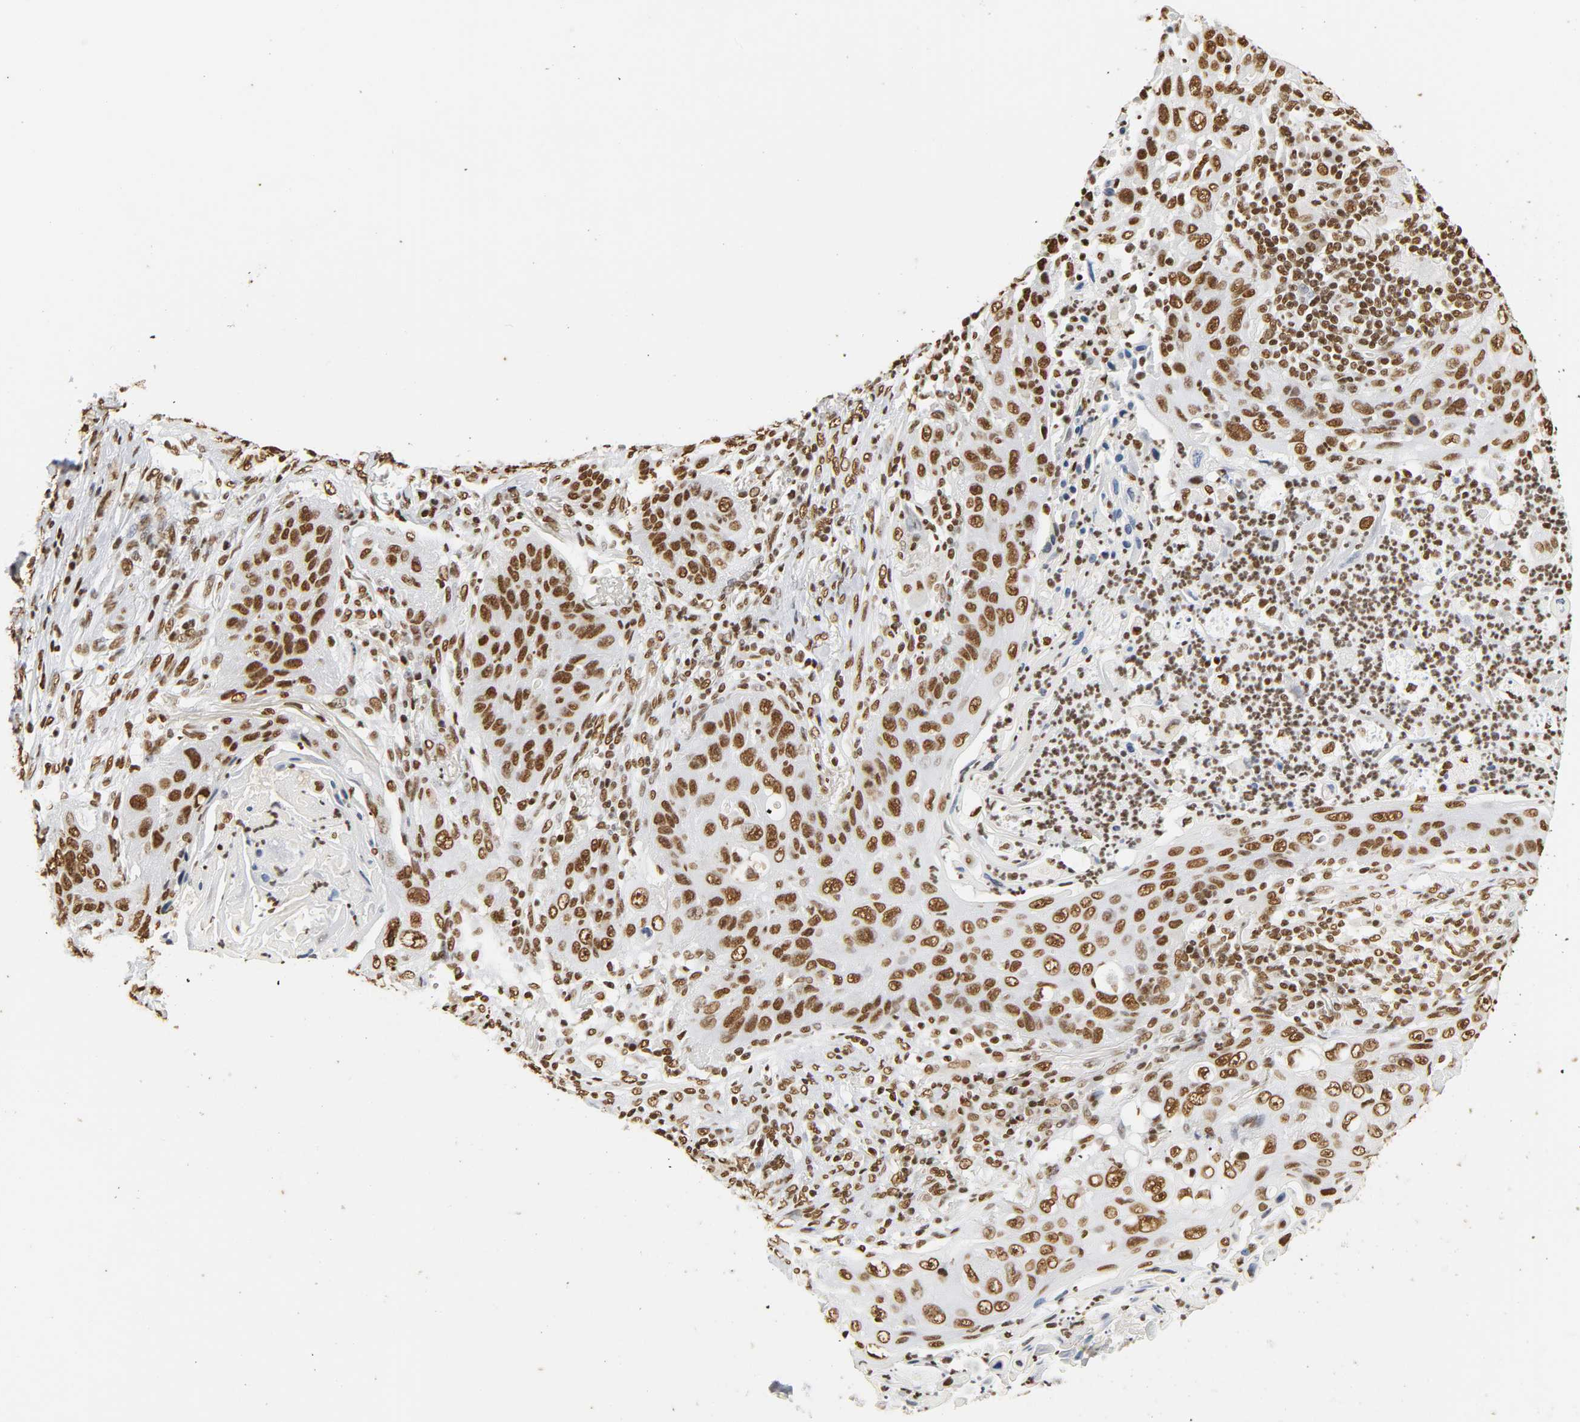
{"staining": {"intensity": "strong", "quantity": ">75%", "location": "nuclear"}, "tissue": "lung cancer", "cell_type": "Tumor cells", "image_type": "cancer", "snomed": [{"axis": "morphology", "description": "Squamous cell carcinoma, NOS"}, {"axis": "topography", "description": "Lung"}], "caption": "IHC image of neoplastic tissue: human squamous cell carcinoma (lung) stained using immunohistochemistry exhibits high levels of strong protein expression localized specifically in the nuclear of tumor cells, appearing as a nuclear brown color.", "gene": "HNRNPC", "patient": {"sex": "female", "age": 67}}